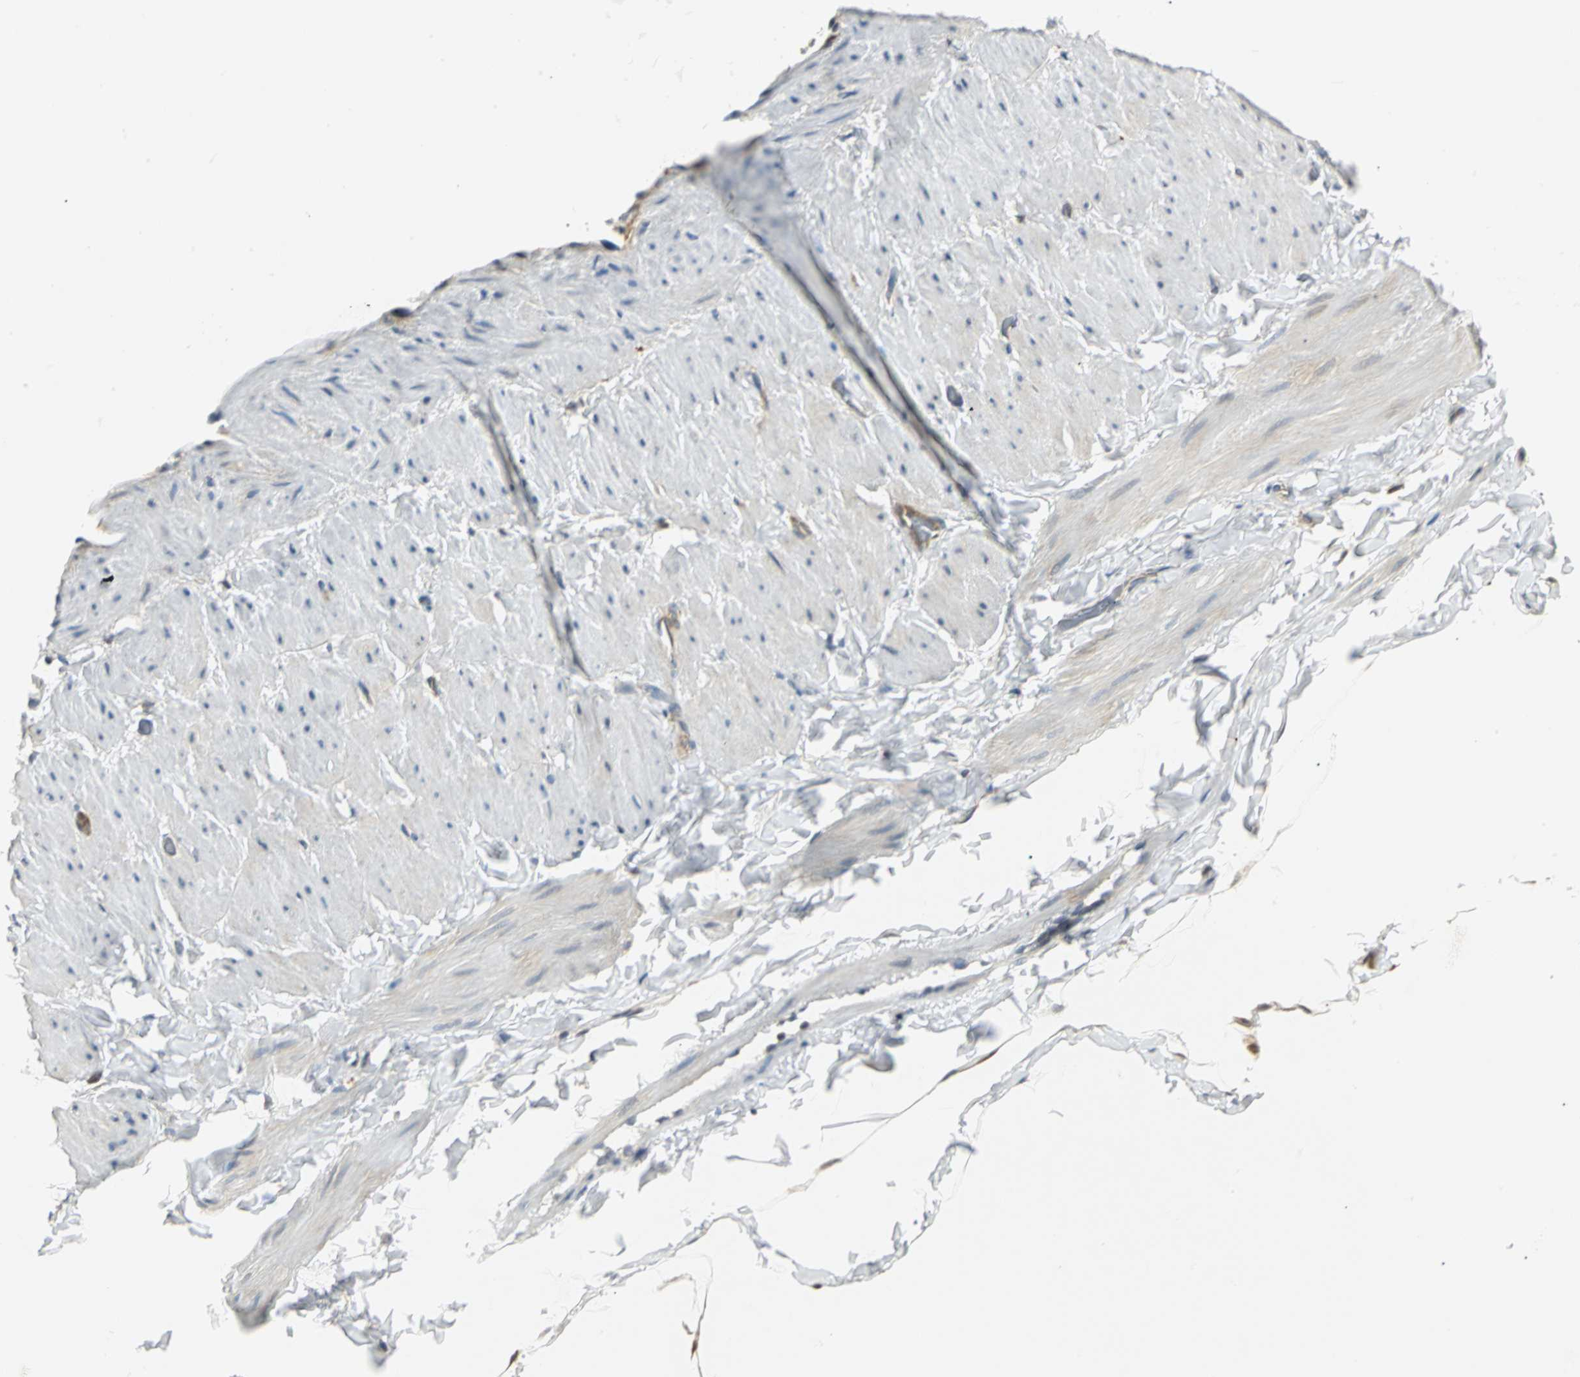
{"staining": {"intensity": "negative", "quantity": "none", "location": "none"}, "tissue": "adipose tissue", "cell_type": "Adipocytes", "image_type": "normal", "snomed": [{"axis": "morphology", "description": "Normal tissue, NOS"}, {"axis": "topography", "description": "Soft tissue"}], "caption": "DAB (3,3'-diaminobenzidine) immunohistochemical staining of benign human adipose tissue displays no significant staining in adipocytes.", "gene": "USP40", "patient": {"sex": "male", "age": 26}}